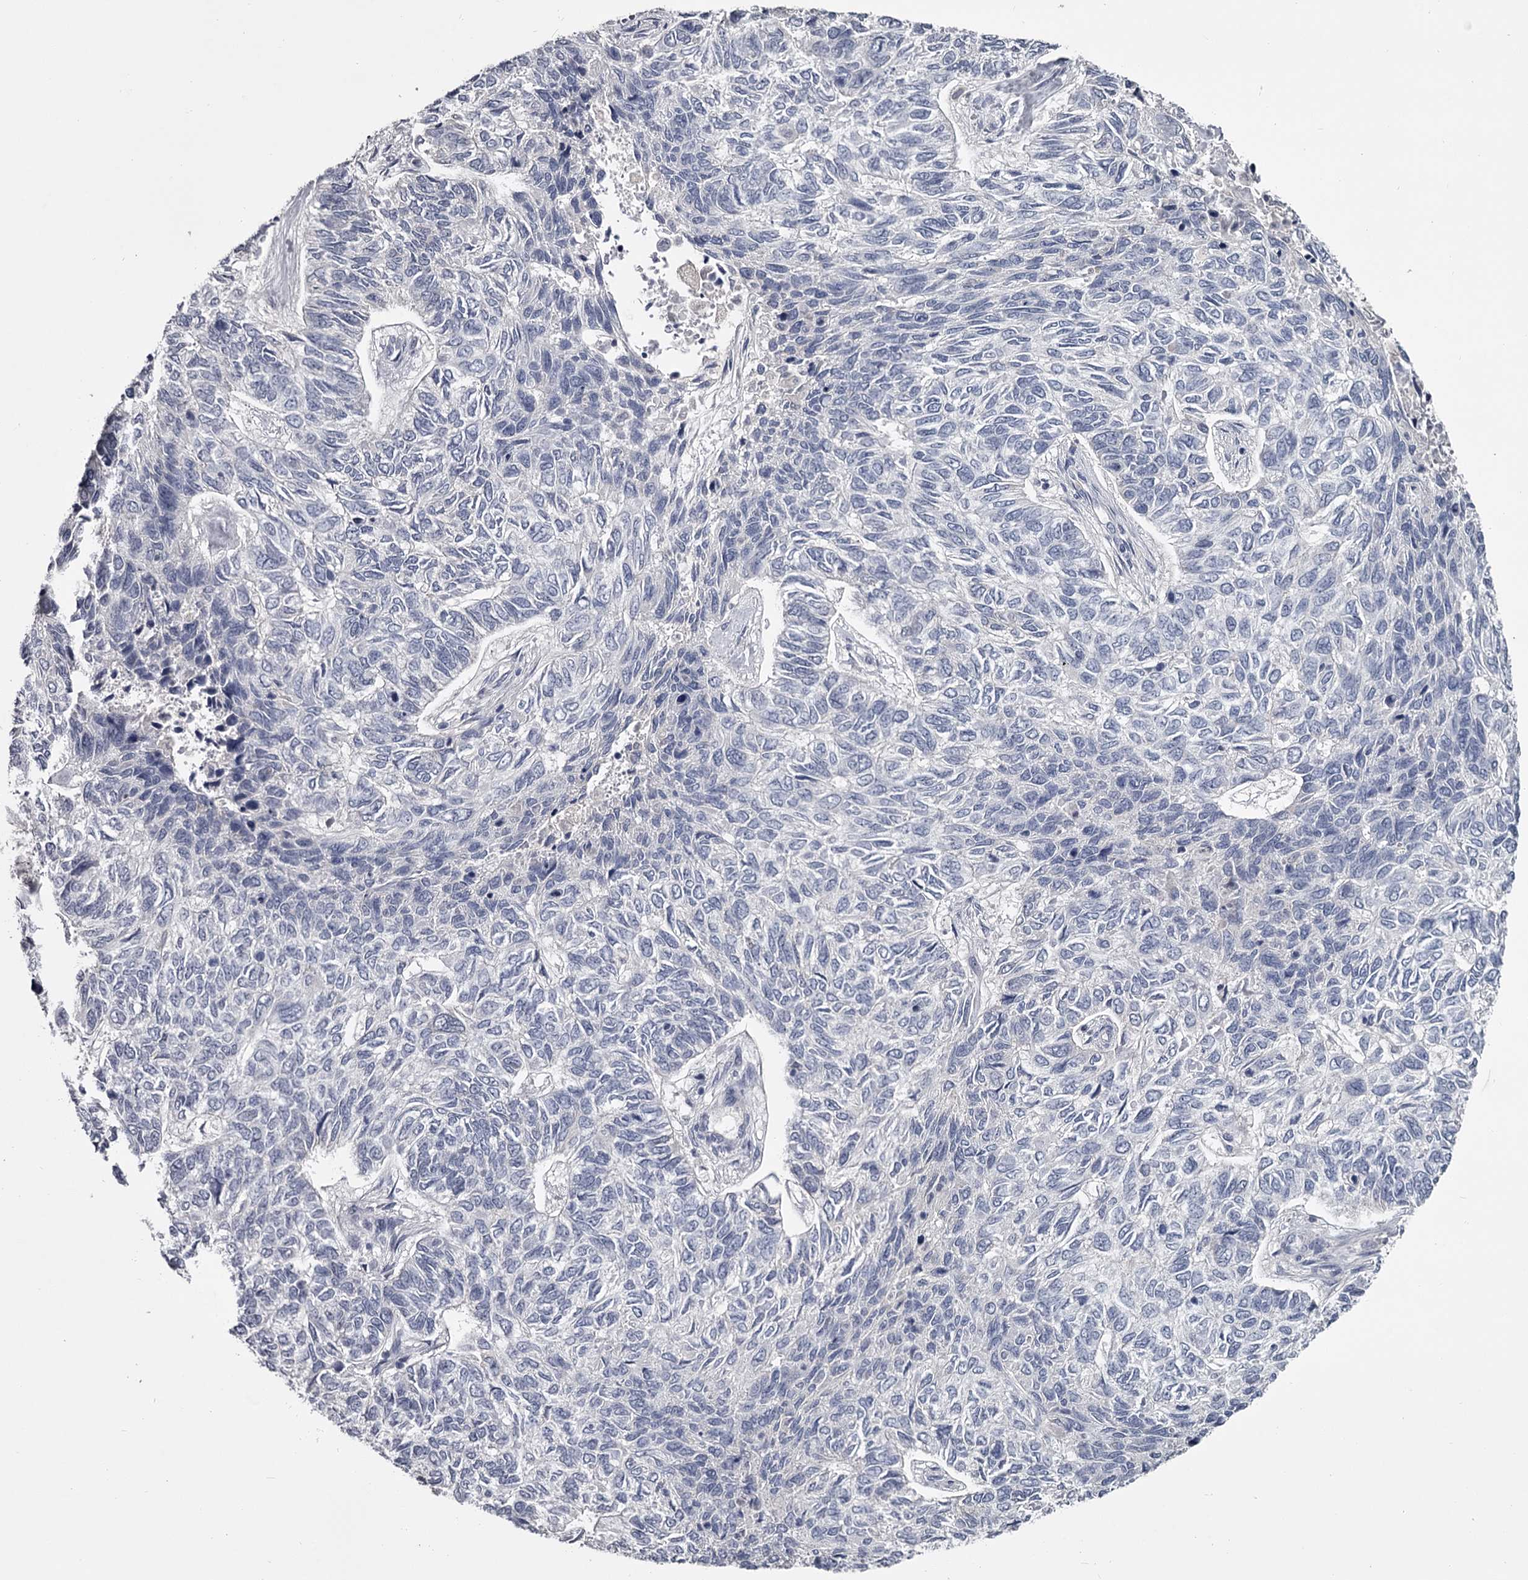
{"staining": {"intensity": "negative", "quantity": "none", "location": "none"}, "tissue": "skin cancer", "cell_type": "Tumor cells", "image_type": "cancer", "snomed": [{"axis": "morphology", "description": "Basal cell carcinoma"}, {"axis": "topography", "description": "Skin"}], "caption": "The photomicrograph exhibits no significant expression in tumor cells of skin basal cell carcinoma. (IHC, brightfield microscopy, high magnification).", "gene": "DAO", "patient": {"sex": "female", "age": 65}}